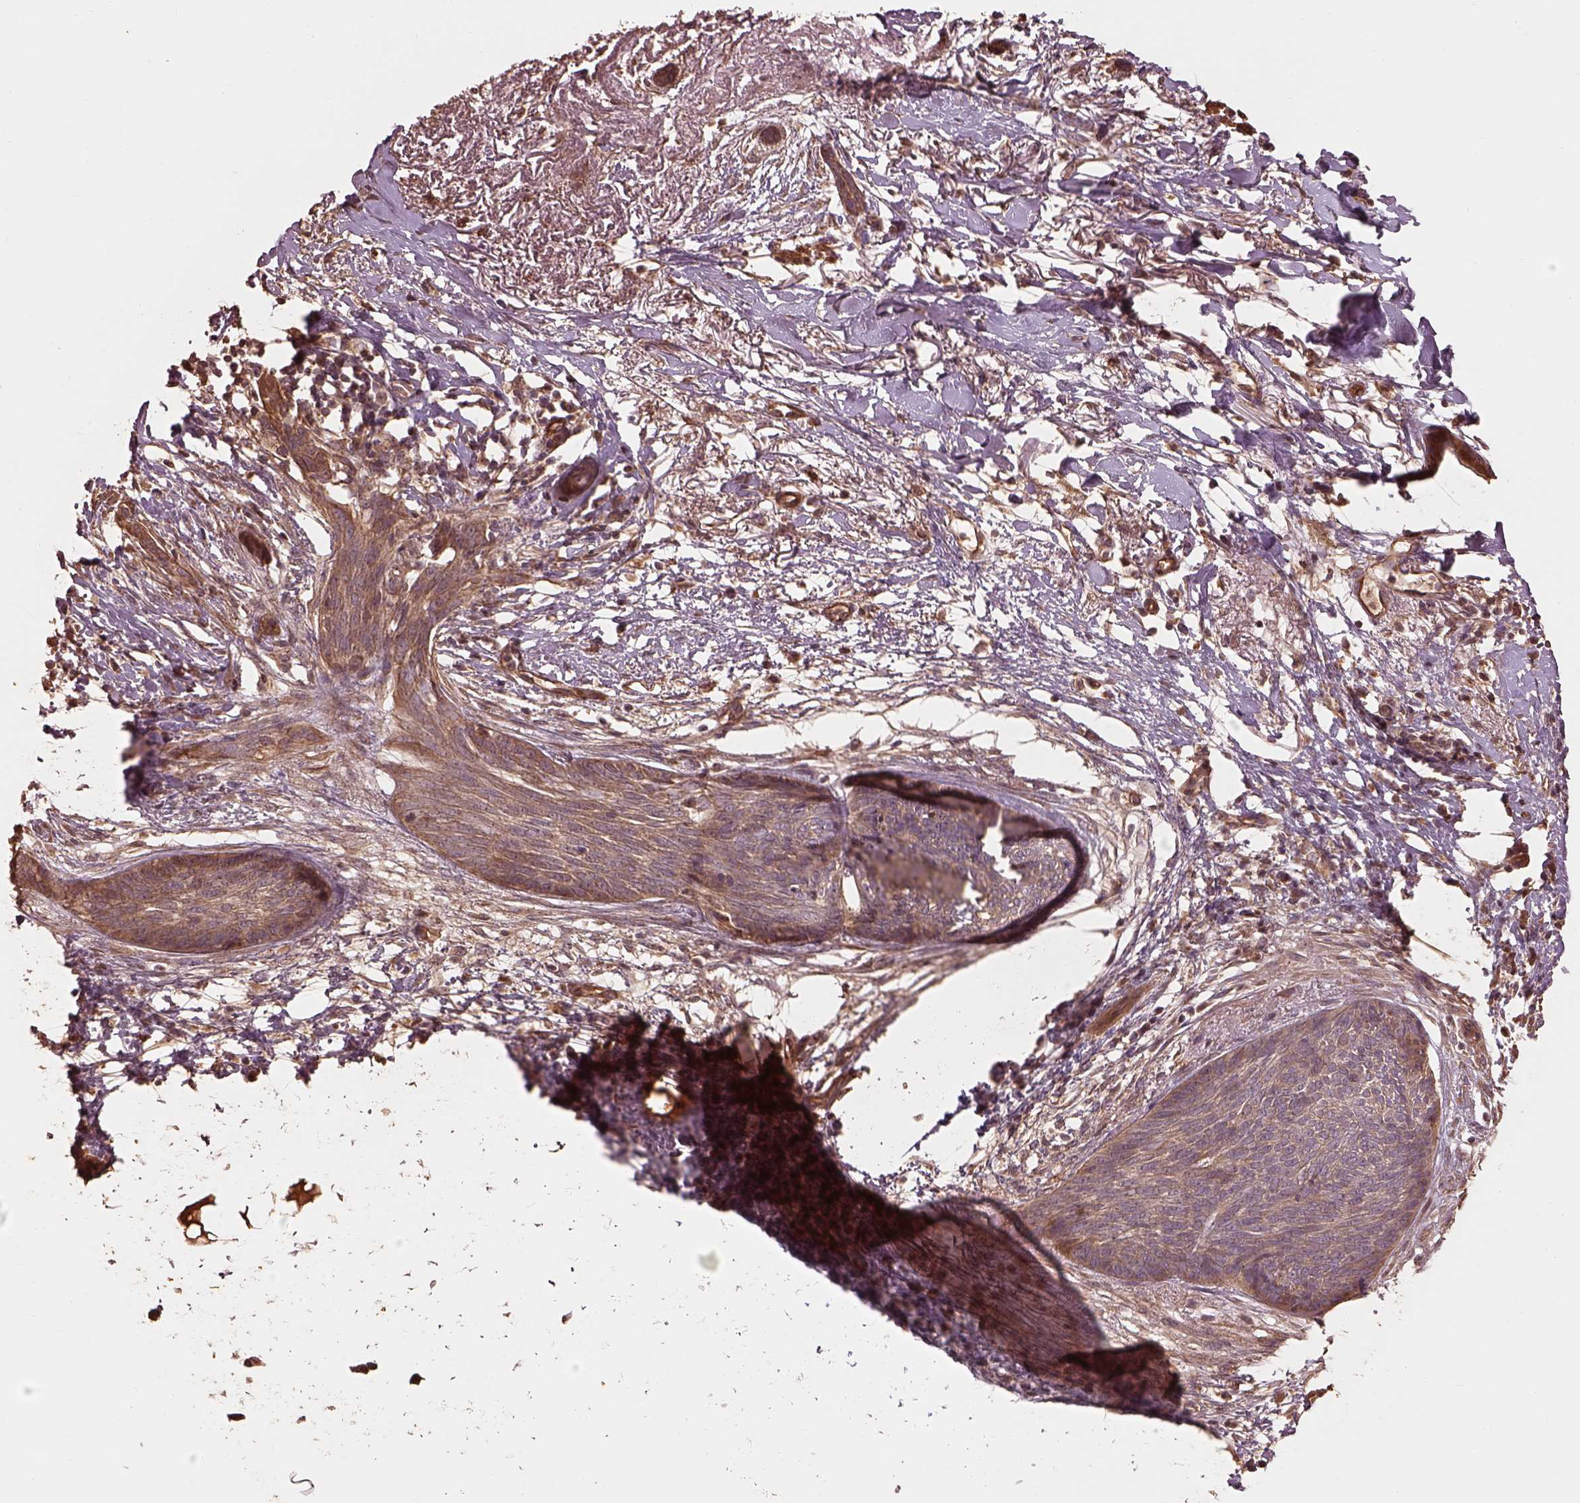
{"staining": {"intensity": "moderate", "quantity": "25%-75%", "location": "cytoplasmic/membranous"}, "tissue": "skin cancer", "cell_type": "Tumor cells", "image_type": "cancer", "snomed": [{"axis": "morphology", "description": "Normal tissue, NOS"}, {"axis": "morphology", "description": "Basal cell carcinoma"}, {"axis": "topography", "description": "Skin"}], "caption": "IHC photomicrograph of neoplastic tissue: human basal cell carcinoma (skin) stained using immunohistochemistry (IHC) demonstrates medium levels of moderate protein expression localized specifically in the cytoplasmic/membranous of tumor cells, appearing as a cytoplasmic/membranous brown color.", "gene": "METTL4", "patient": {"sex": "male", "age": 84}}